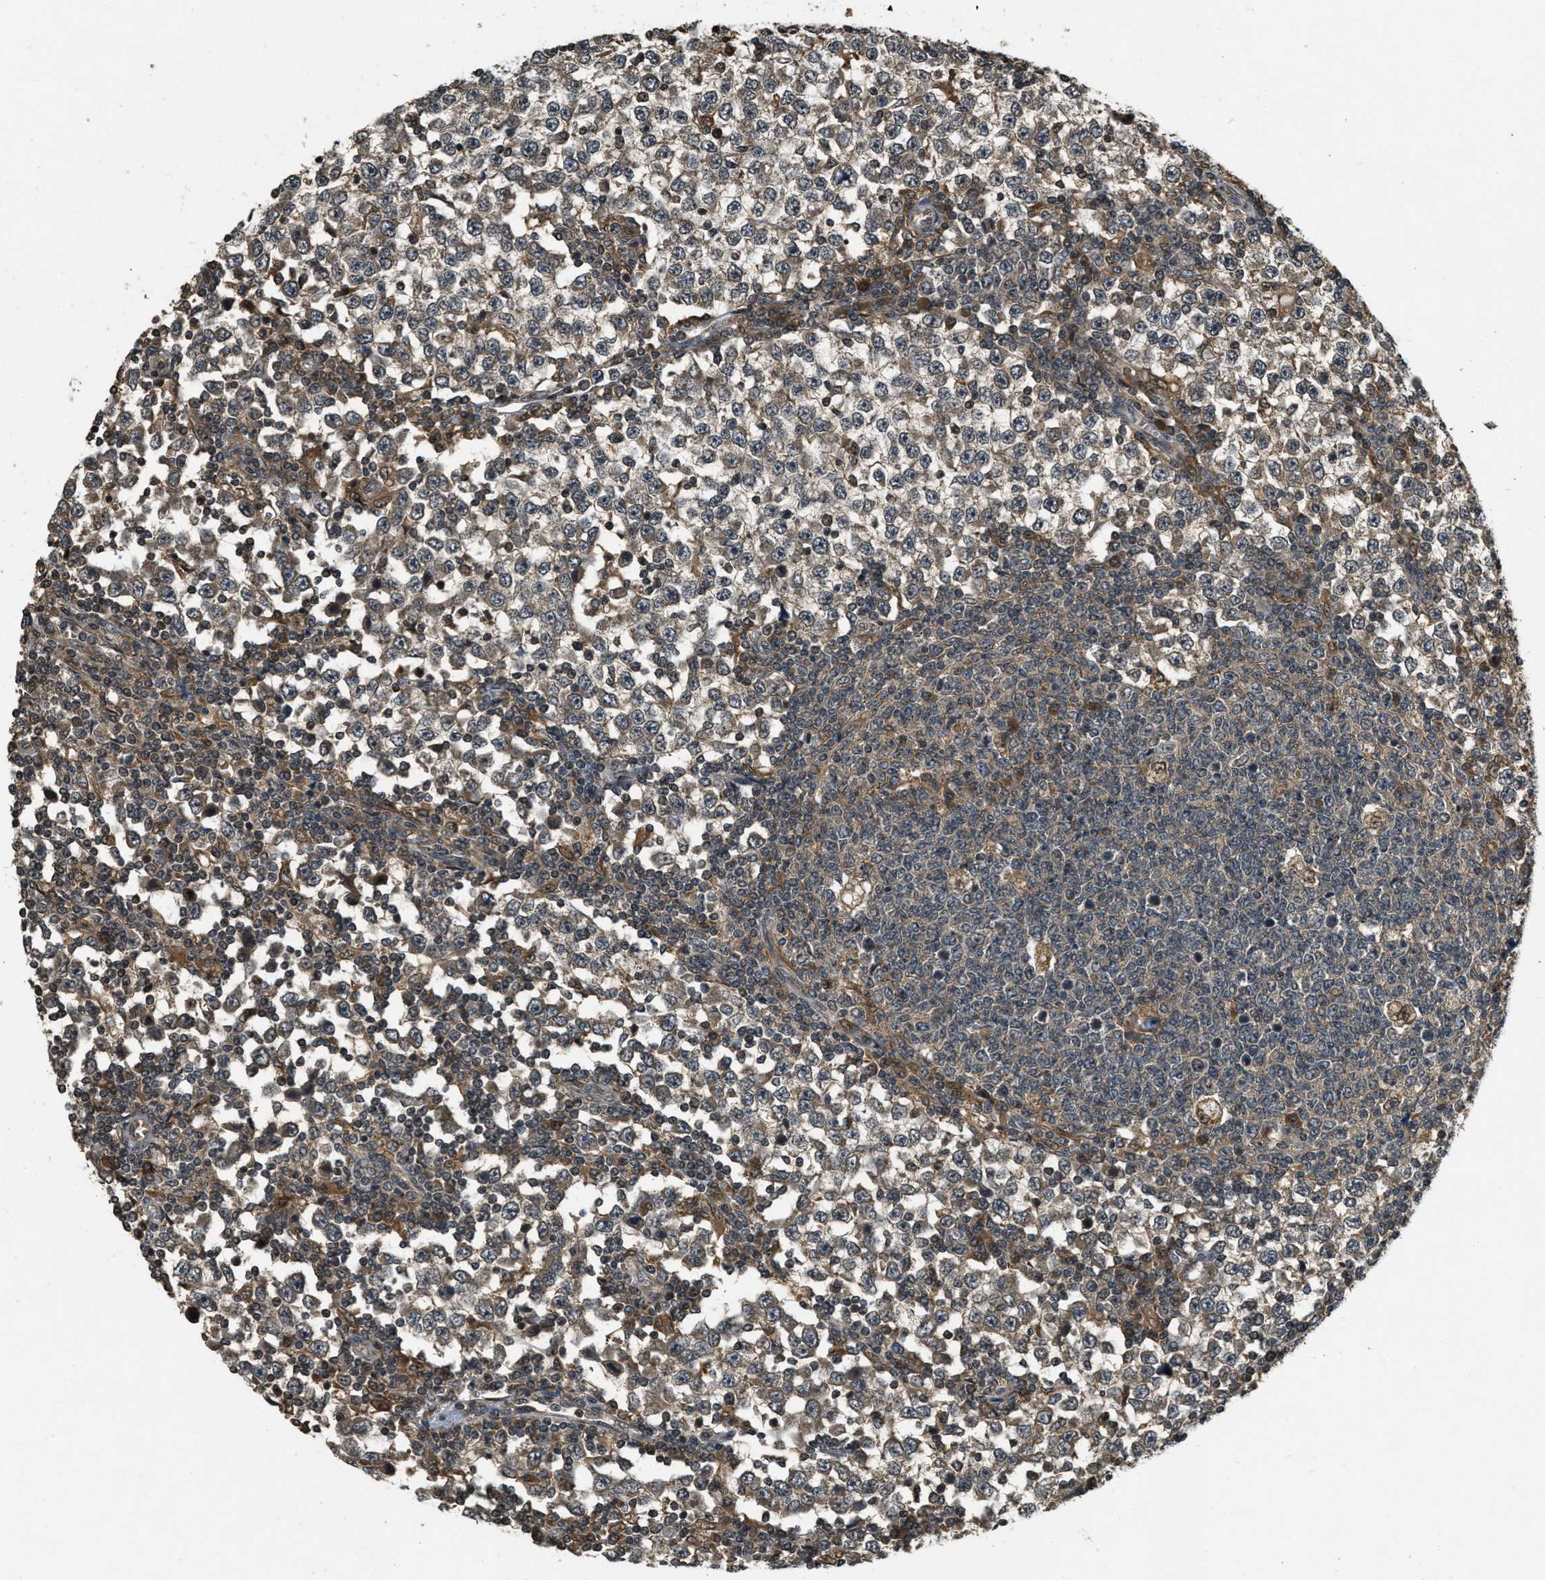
{"staining": {"intensity": "moderate", "quantity": ">75%", "location": "cytoplasmic/membranous"}, "tissue": "testis cancer", "cell_type": "Tumor cells", "image_type": "cancer", "snomed": [{"axis": "morphology", "description": "Seminoma, NOS"}, {"axis": "topography", "description": "Testis"}], "caption": "Protein staining demonstrates moderate cytoplasmic/membranous staining in about >75% of tumor cells in testis cancer.", "gene": "ATG7", "patient": {"sex": "male", "age": 65}}